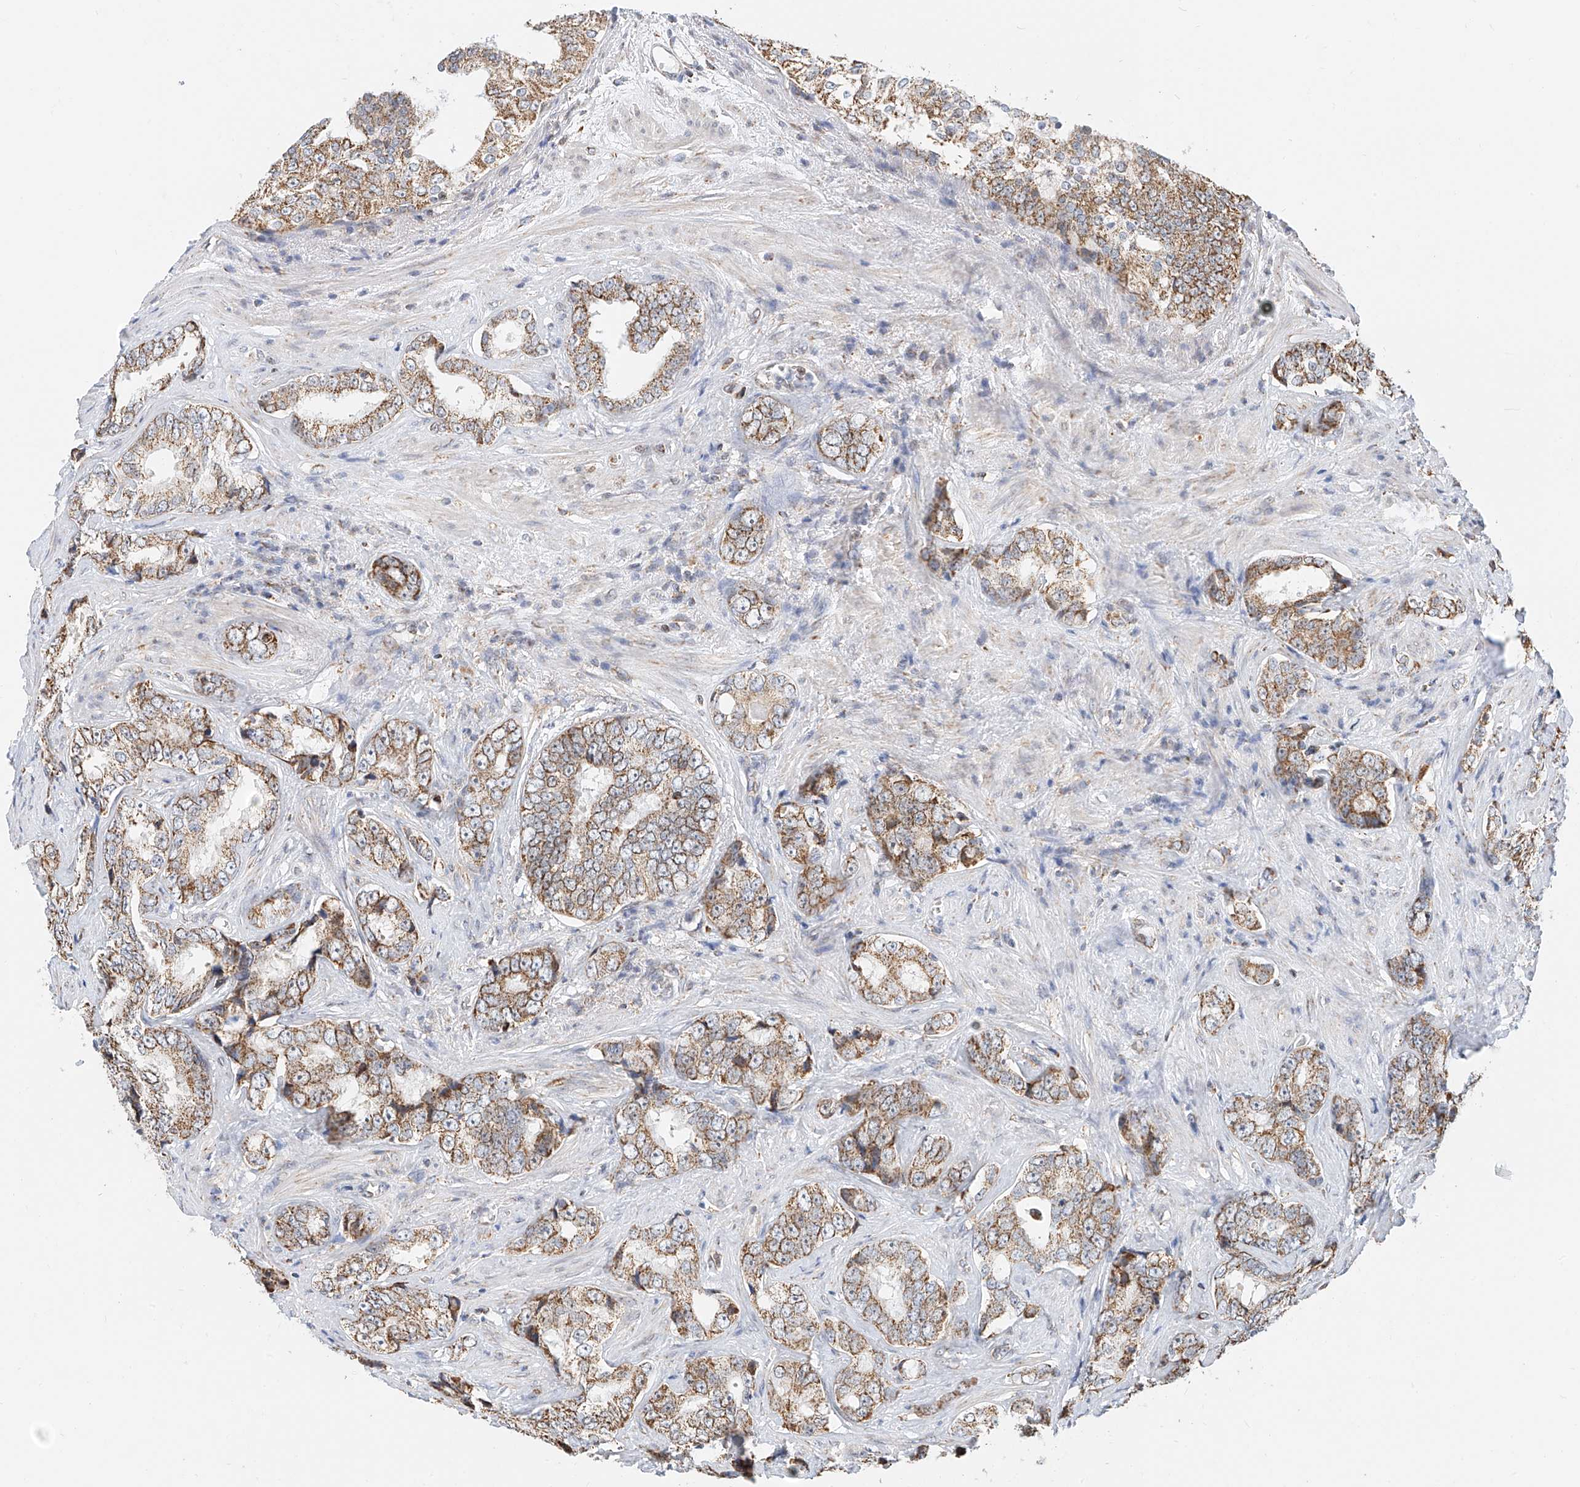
{"staining": {"intensity": "moderate", "quantity": ">75%", "location": "cytoplasmic/membranous"}, "tissue": "prostate cancer", "cell_type": "Tumor cells", "image_type": "cancer", "snomed": [{"axis": "morphology", "description": "Adenocarcinoma, High grade"}, {"axis": "topography", "description": "Prostate"}], "caption": "Prostate cancer was stained to show a protein in brown. There is medium levels of moderate cytoplasmic/membranous expression in about >75% of tumor cells.", "gene": "NALCN", "patient": {"sex": "male", "age": 66}}